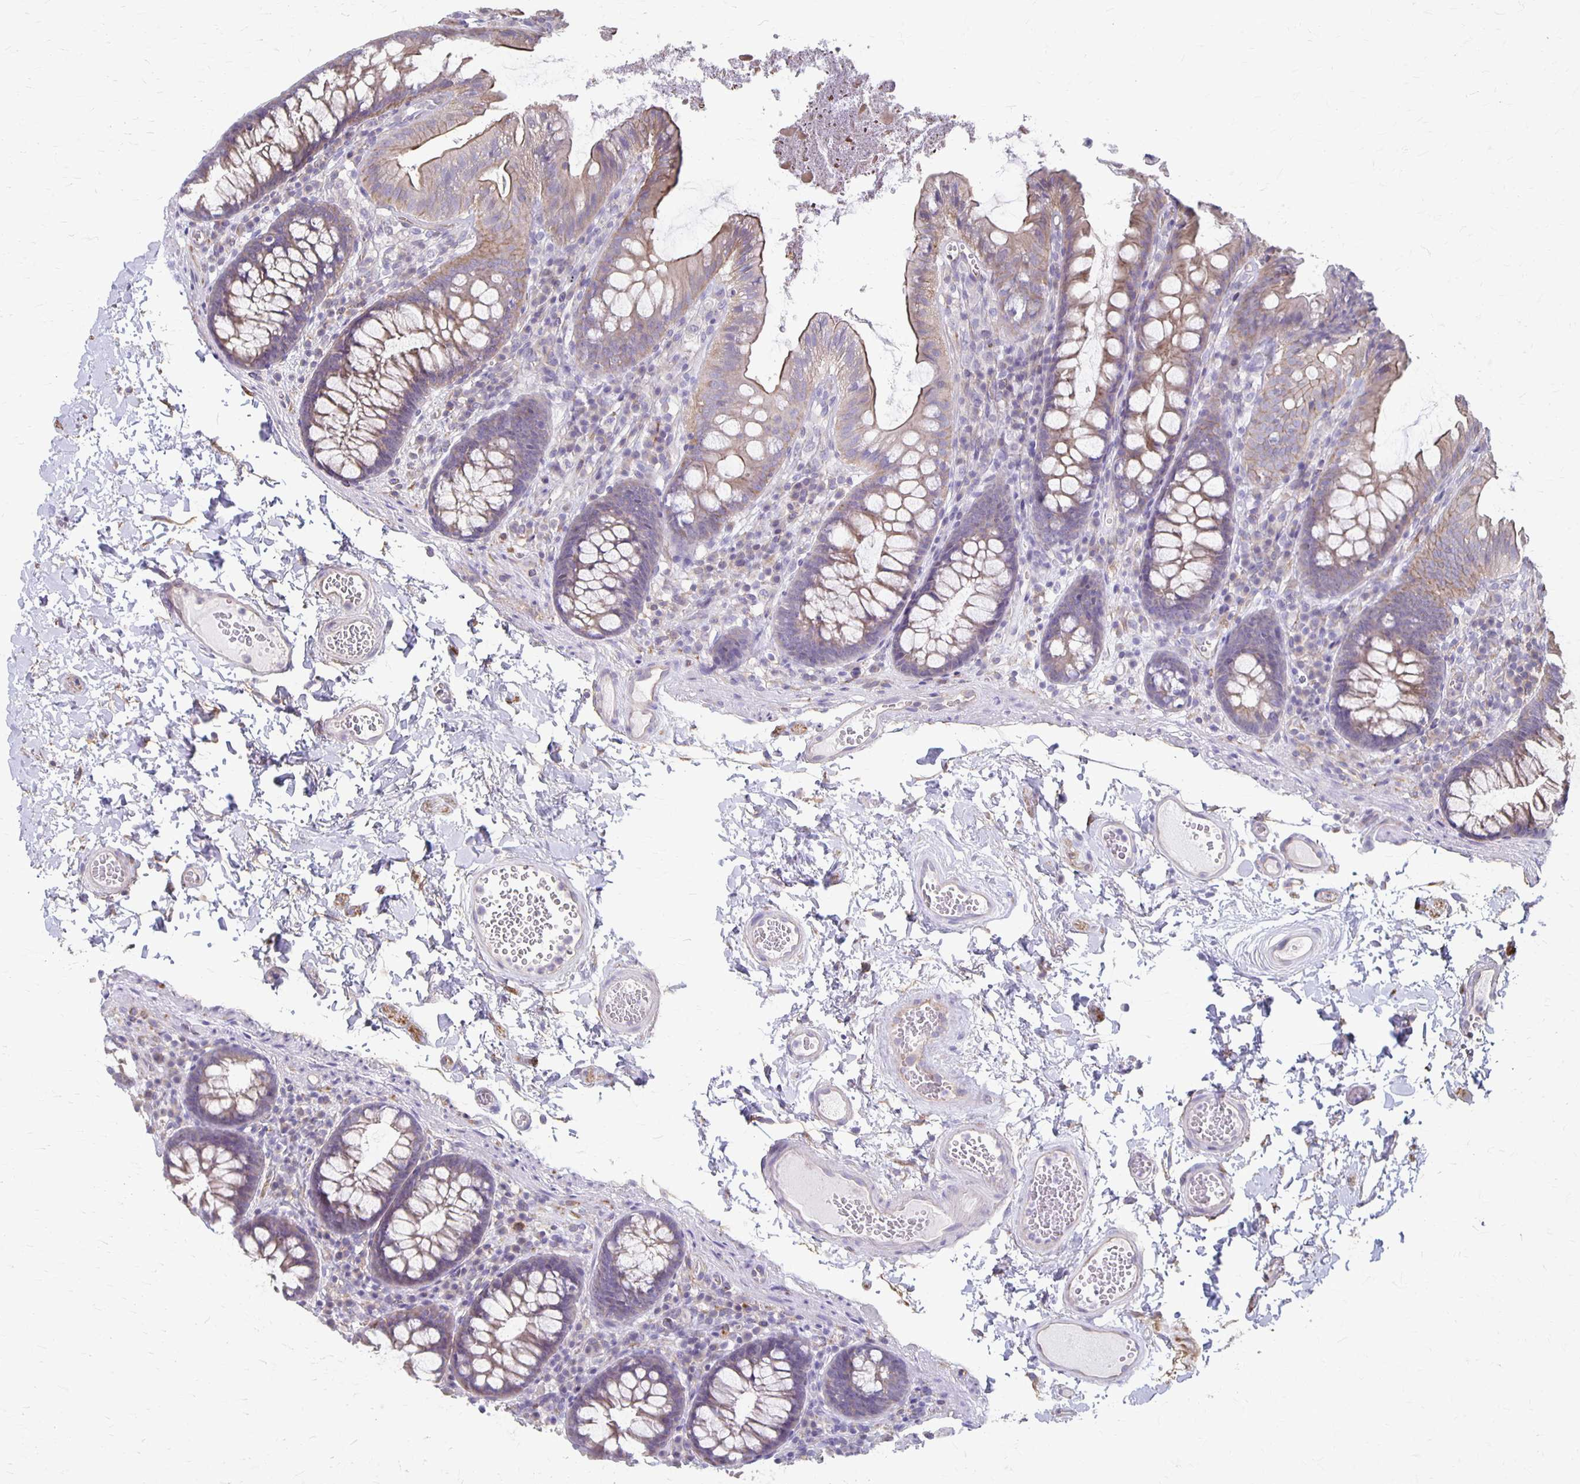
{"staining": {"intensity": "weak", "quantity": ">75%", "location": "cytoplasmic/membranous"}, "tissue": "colon", "cell_type": "Endothelial cells", "image_type": "normal", "snomed": [{"axis": "morphology", "description": "Normal tissue, NOS"}, {"axis": "topography", "description": "Colon"}, {"axis": "topography", "description": "Peripheral nerve tissue"}], "caption": "The immunohistochemical stain shows weak cytoplasmic/membranous staining in endothelial cells of normal colon. The staining is performed using DAB brown chromogen to label protein expression. The nuclei are counter-stained blue using hematoxylin.", "gene": "PPP1R3E", "patient": {"sex": "male", "age": 84}}